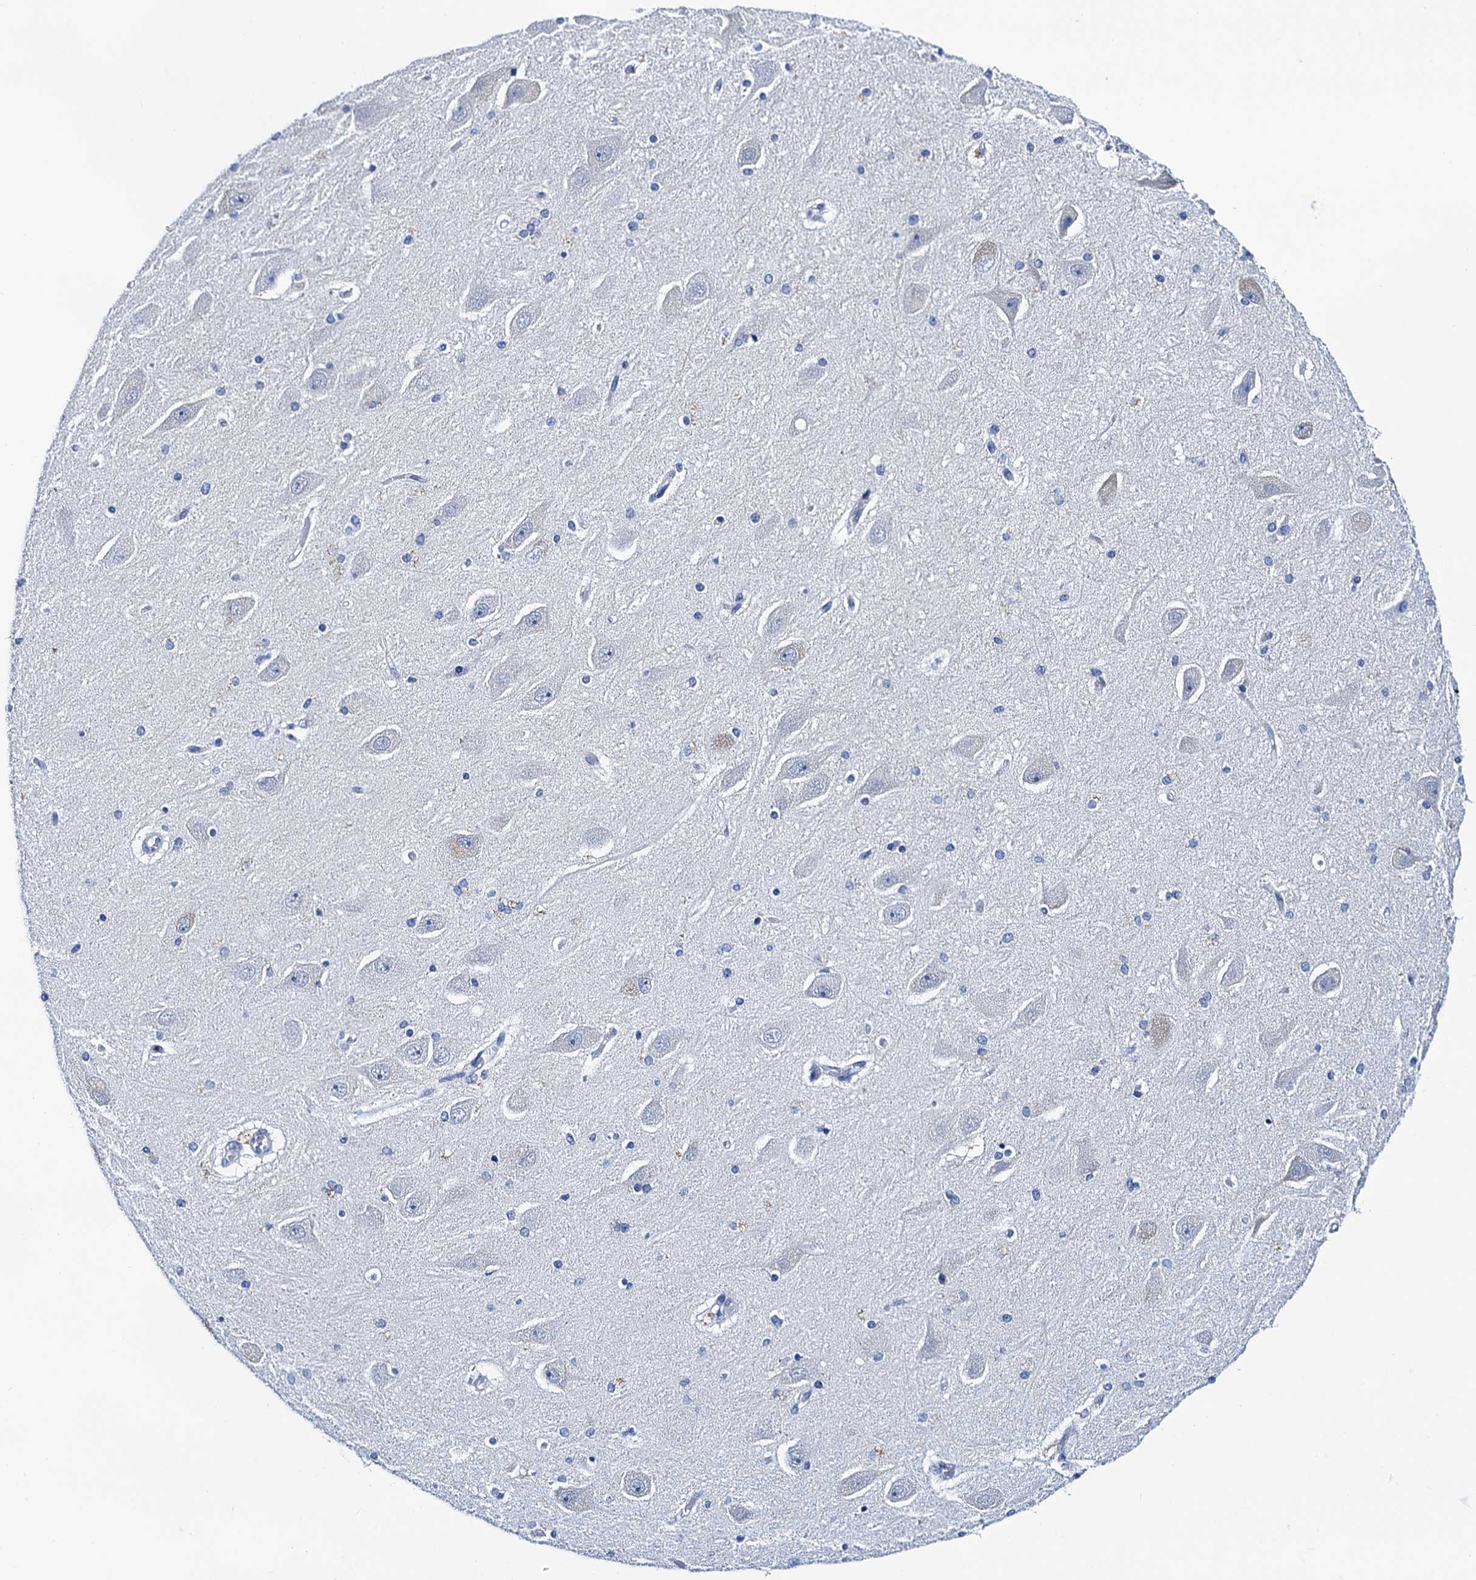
{"staining": {"intensity": "negative", "quantity": "none", "location": "none"}, "tissue": "hippocampus", "cell_type": "Glial cells", "image_type": "normal", "snomed": [{"axis": "morphology", "description": "Normal tissue, NOS"}, {"axis": "topography", "description": "Hippocampus"}], "caption": "High power microscopy image of an immunohistochemistry micrograph of benign hippocampus, revealing no significant staining in glial cells.", "gene": "LYPD3", "patient": {"sex": "female", "age": 54}}